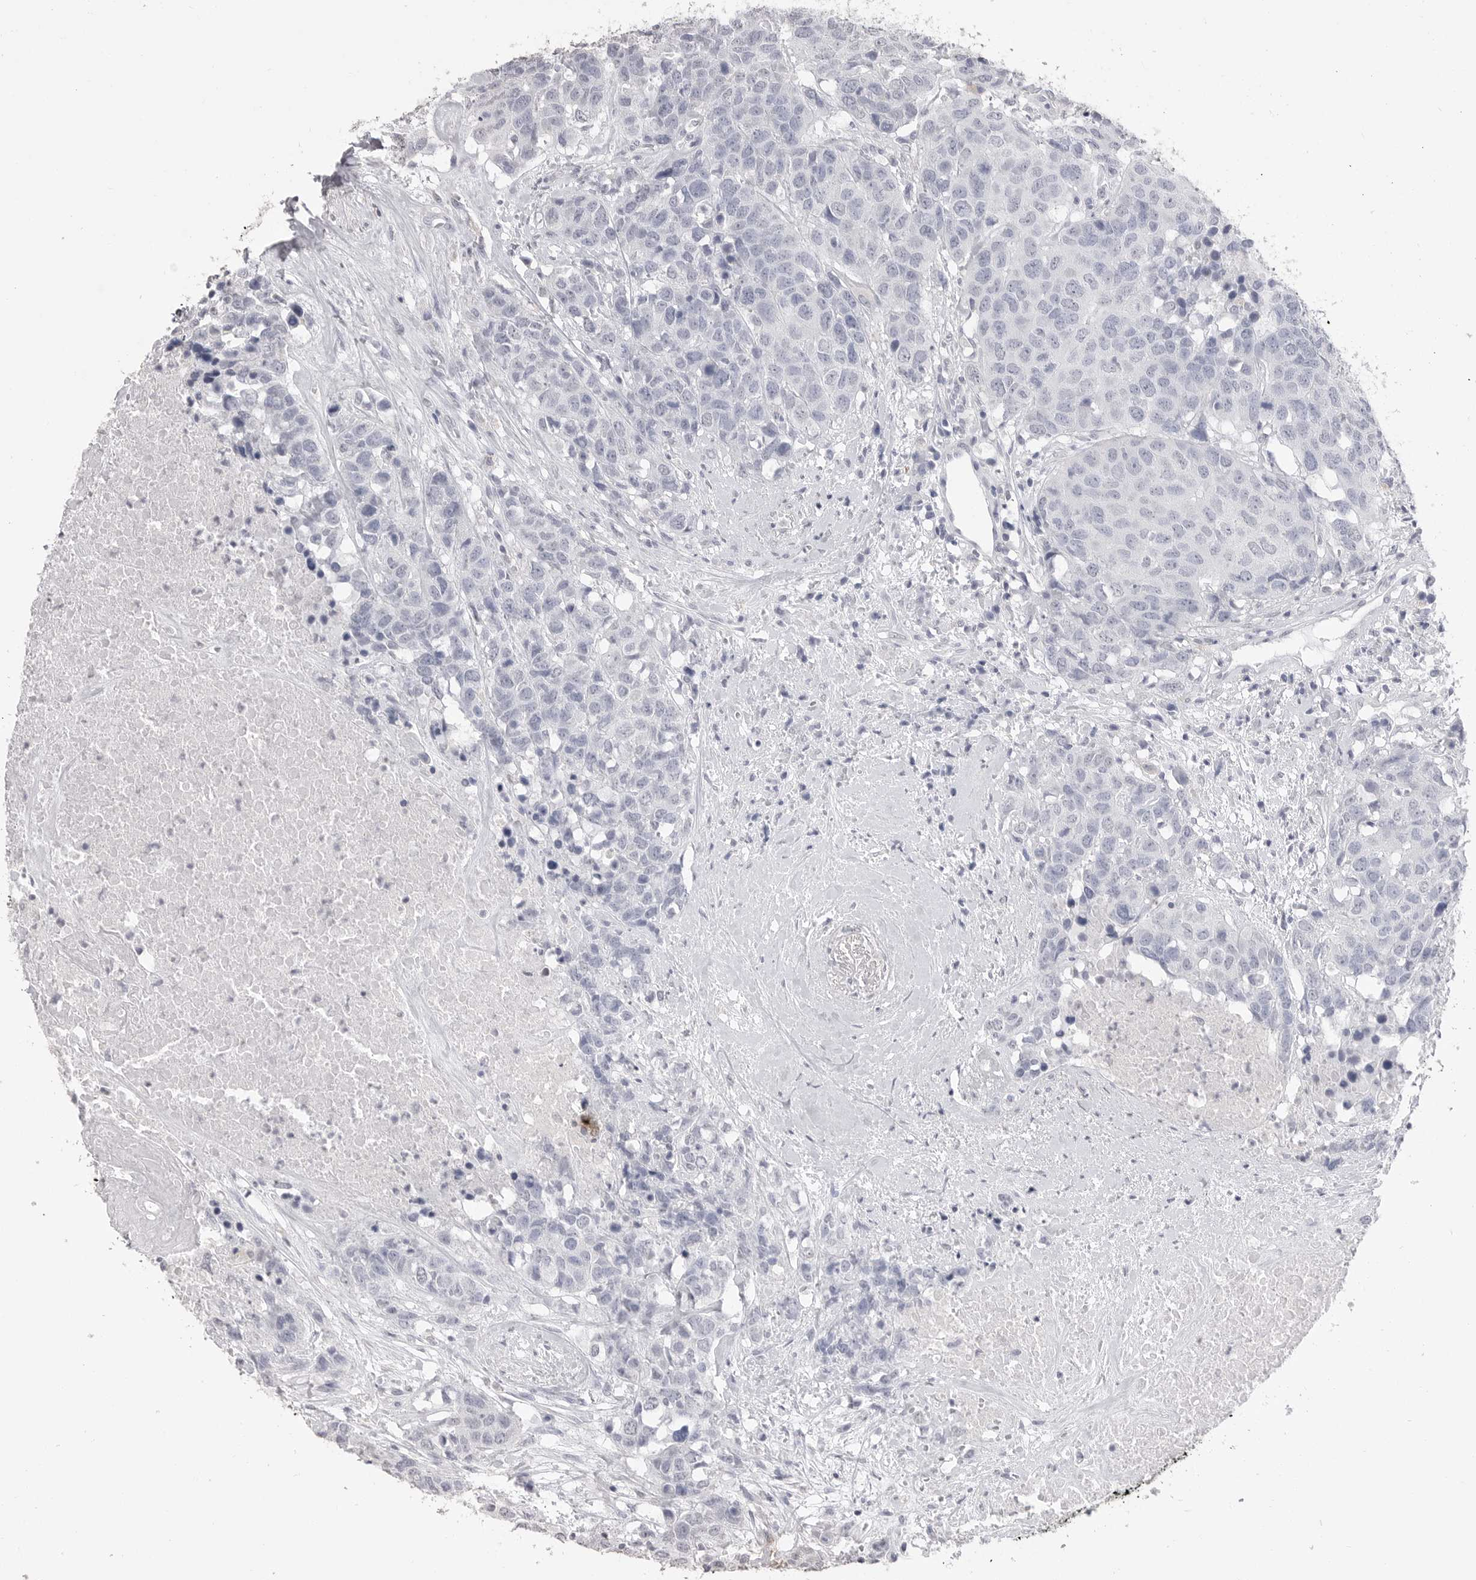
{"staining": {"intensity": "negative", "quantity": "none", "location": "none"}, "tissue": "head and neck cancer", "cell_type": "Tumor cells", "image_type": "cancer", "snomed": [{"axis": "morphology", "description": "Squamous cell carcinoma, NOS"}, {"axis": "topography", "description": "Head-Neck"}], "caption": "Immunohistochemistry (IHC) image of squamous cell carcinoma (head and neck) stained for a protein (brown), which displays no positivity in tumor cells.", "gene": "ICAM5", "patient": {"sex": "male", "age": 66}}